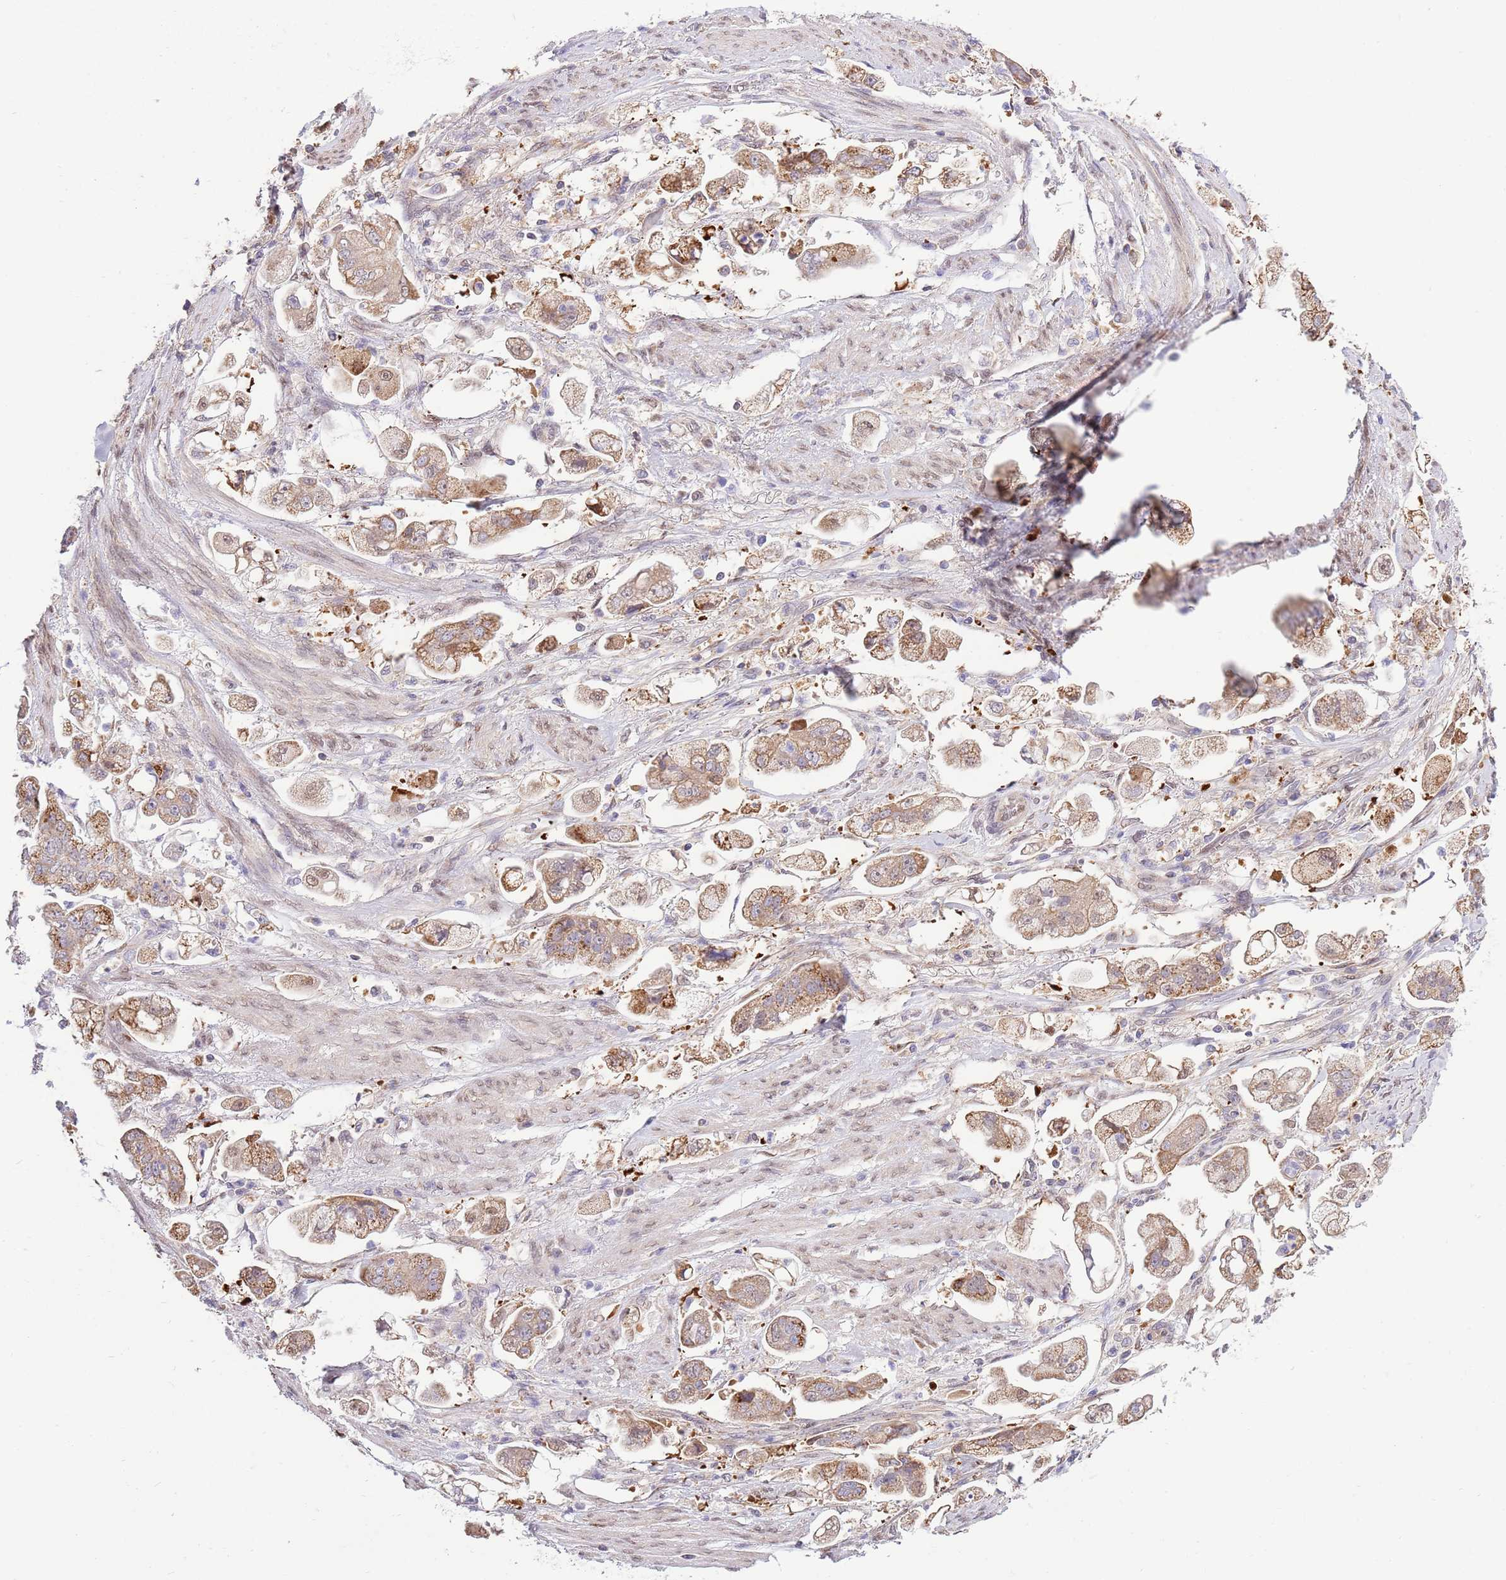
{"staining": {"intensity": "moderate", "quantity": ">75%", "location": "cytoplasmic/membranous"}, "tissue": "stomach cancer", "cell_type": "Tumor cells", "image_type": "cancer", "snomed": [{"axis": "morphology", "description": "Adenocarcinoma, NOS"}, {"axis": "topography", "description": "Stomach"}], "caption": "Approximately >75% of tumor cells in stomach cancer (adenocarcinoma) demonstrate moderate cytoplasmic/membranous protein expression as visualized by brown immunohistochemical staining.", "gene": "ARL2BP", "patient": {"sex": "male", "age": 62}}